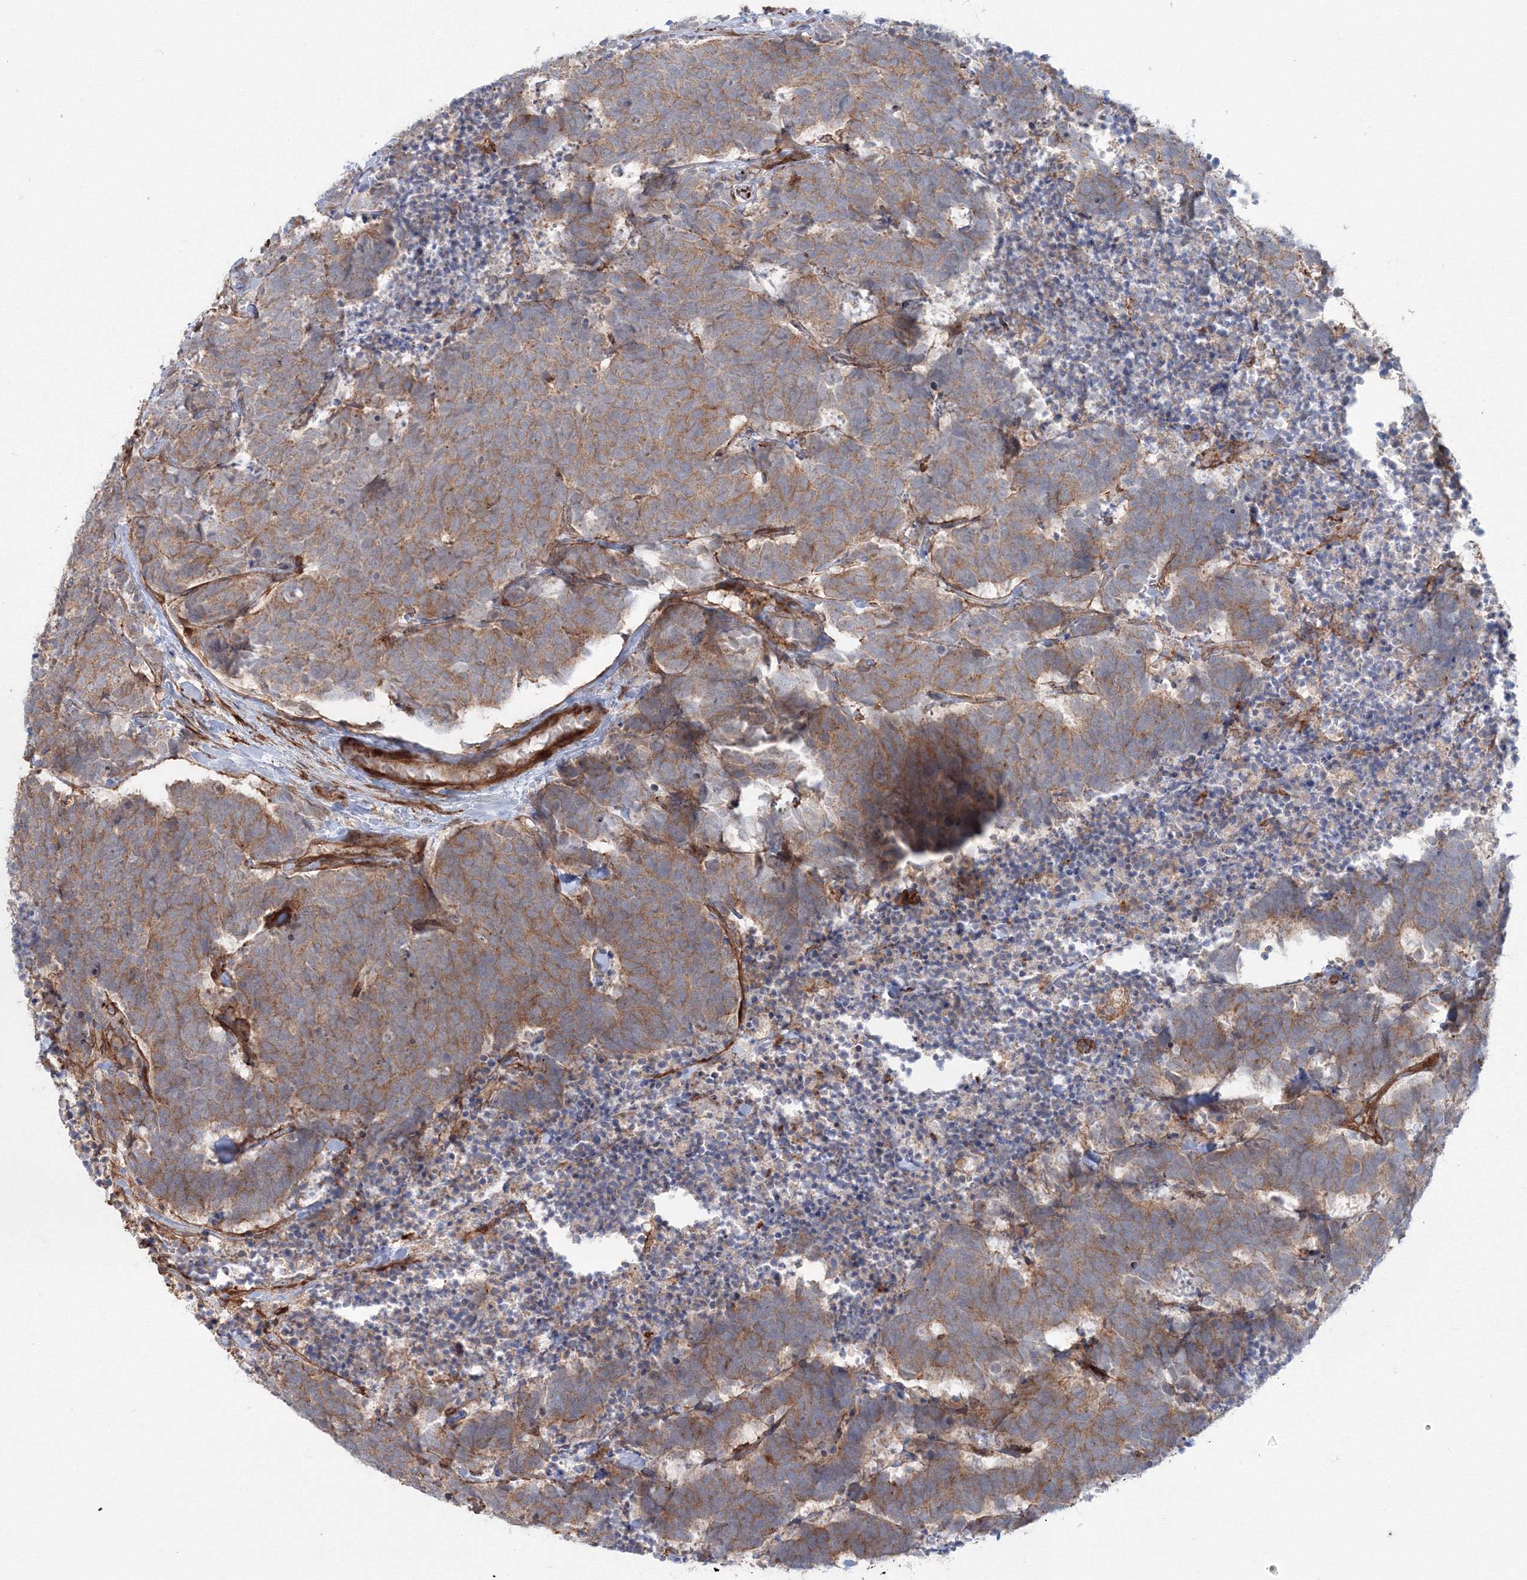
{"staining": {"intensity": "moderate", "quantity": "25%-75%", "location": "cytoplasmic/membranous"}, "tissue": "carcinoid", "cell_type": "Tumor cells", "image_type": "cancer", "snomed": [{"axis": "morphology", "description": "Carcinoma, NOS"}, {"axis": "morphology", "description": "Carcinoid, malignant, NOS"}, {"axis": "topography", "description": "Urinary bladder"}], "caption": "High-magnification brightfield microscopy of carcinoma stained with DAB (brown) and counterstained with hematoxylin (blue). tumor cells exhibit moderate cytoplasmic/membranous positivity is seen in approximately25%-75% of cells.", "gene": "SH3PXD2A", "patient": {"sex": "male", "age": 57}}